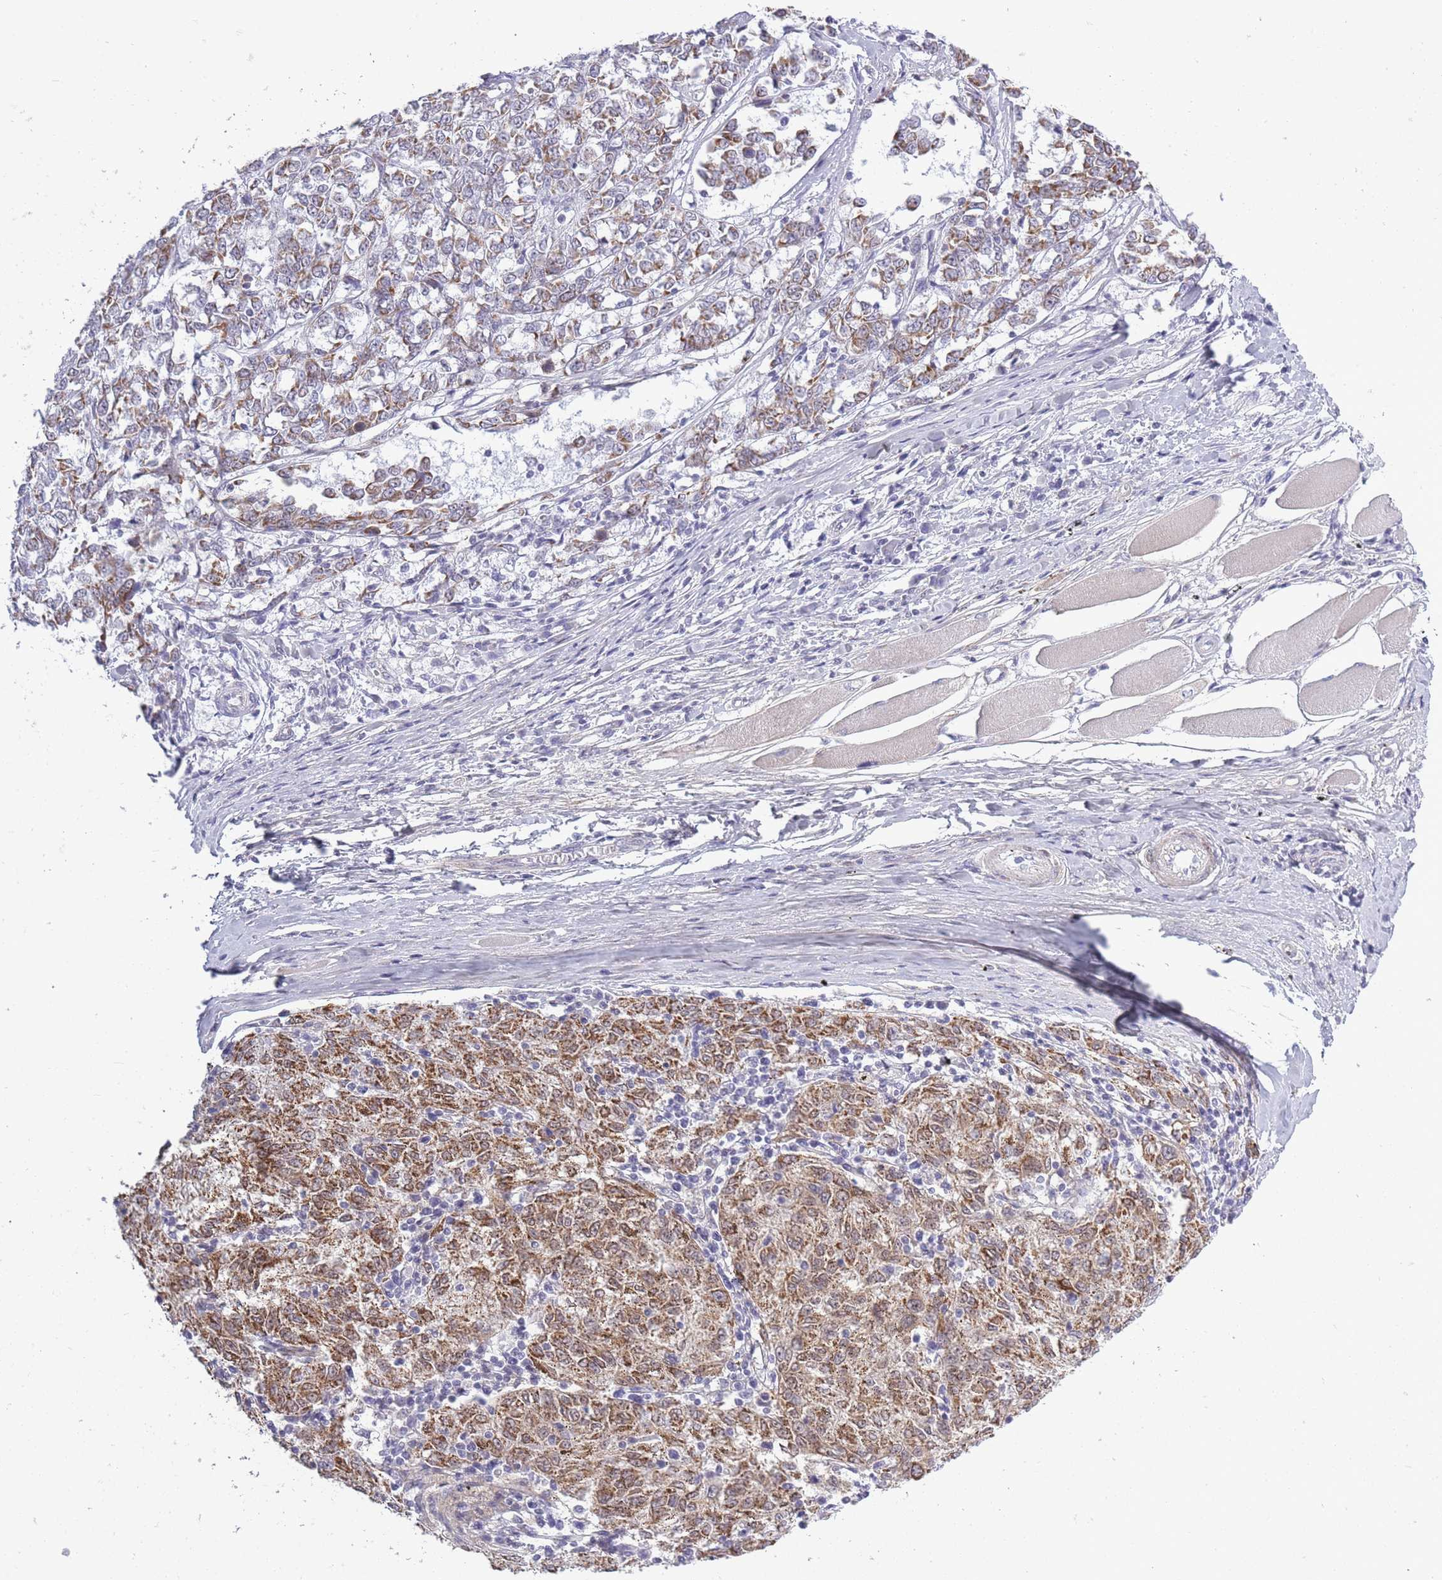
{"staining": {"intensity": "strong", "quantity": ">75%", "location": "cytoplasmic/membranous"}, "tissue": "melanoma", "cell_type": "Tumor cells", "image_type": "cancer", "snomed": [{"axis": "morphology", "description": "Malignant melanoma, NOS"}, {"axis": "topography", "description": "Skin"}], "caption": "Brown immunohistochemical staining in human malignant melanoma shows strong cytoplasmic/membranous expression in about >75% of tumor cells.", "gene": "ZBTB24", "patient": {"sex": "female", "age": 72}}